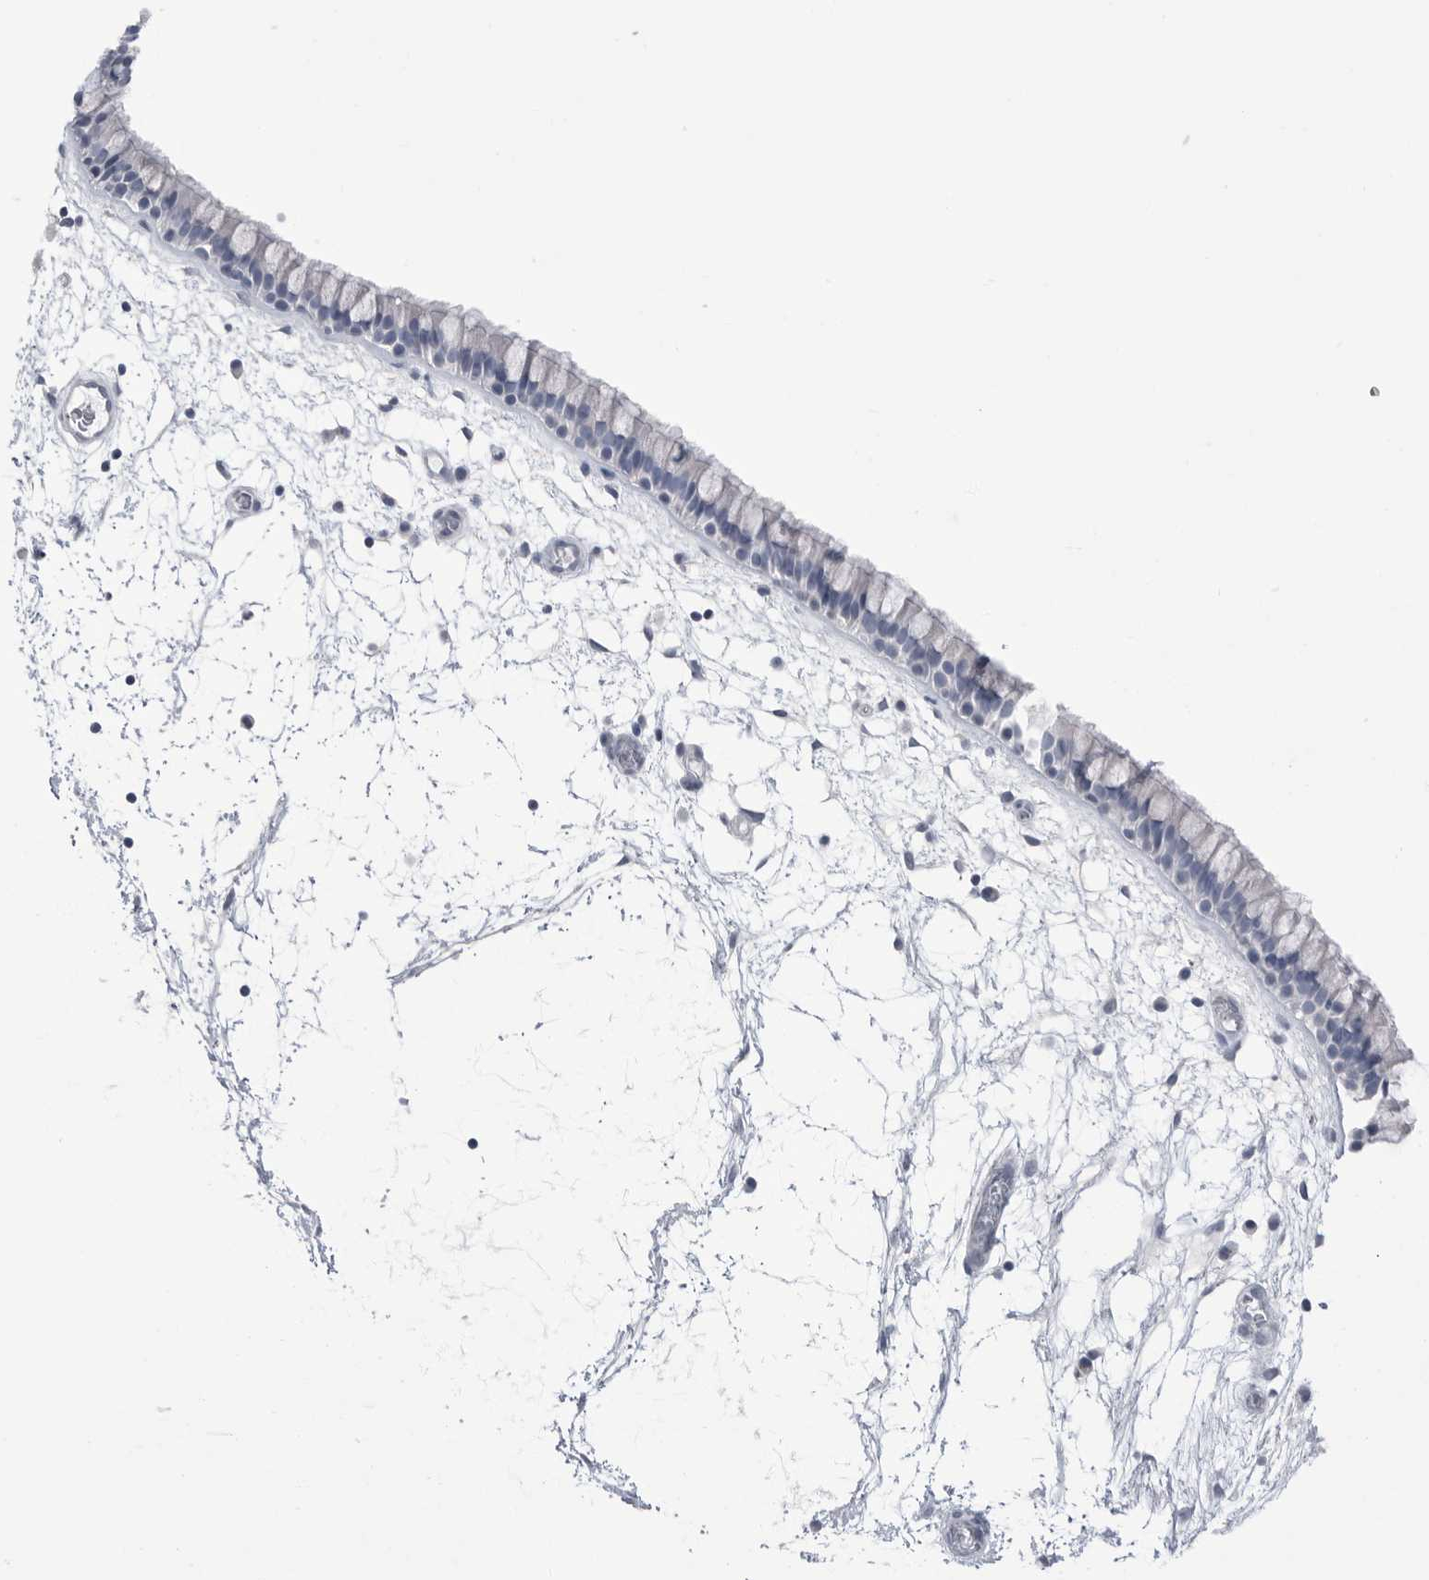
{"staining": {"intensity": "negative", "quantity": "none", "location": "none"}, "tissue": "nasopharynx", "cell_type": "Respiratory epithelial cells", "image_type": "normal", "snomed": [{"axis": "morphology", "description": "Normal tissue, NOS"}, {"axis": "morphology", "description": "Inflammation, NOS"}, {"axis": "topography", "description": "Nasopharynx"}], "caption": "Immunohistochemistry micrograph of unremarkable nasopharynx stained for a protein (brown), which reveals no staining in respiratory epithelial cells.", "gene": "ABHD12", "patient": {"sex": "male", "age": 48}}